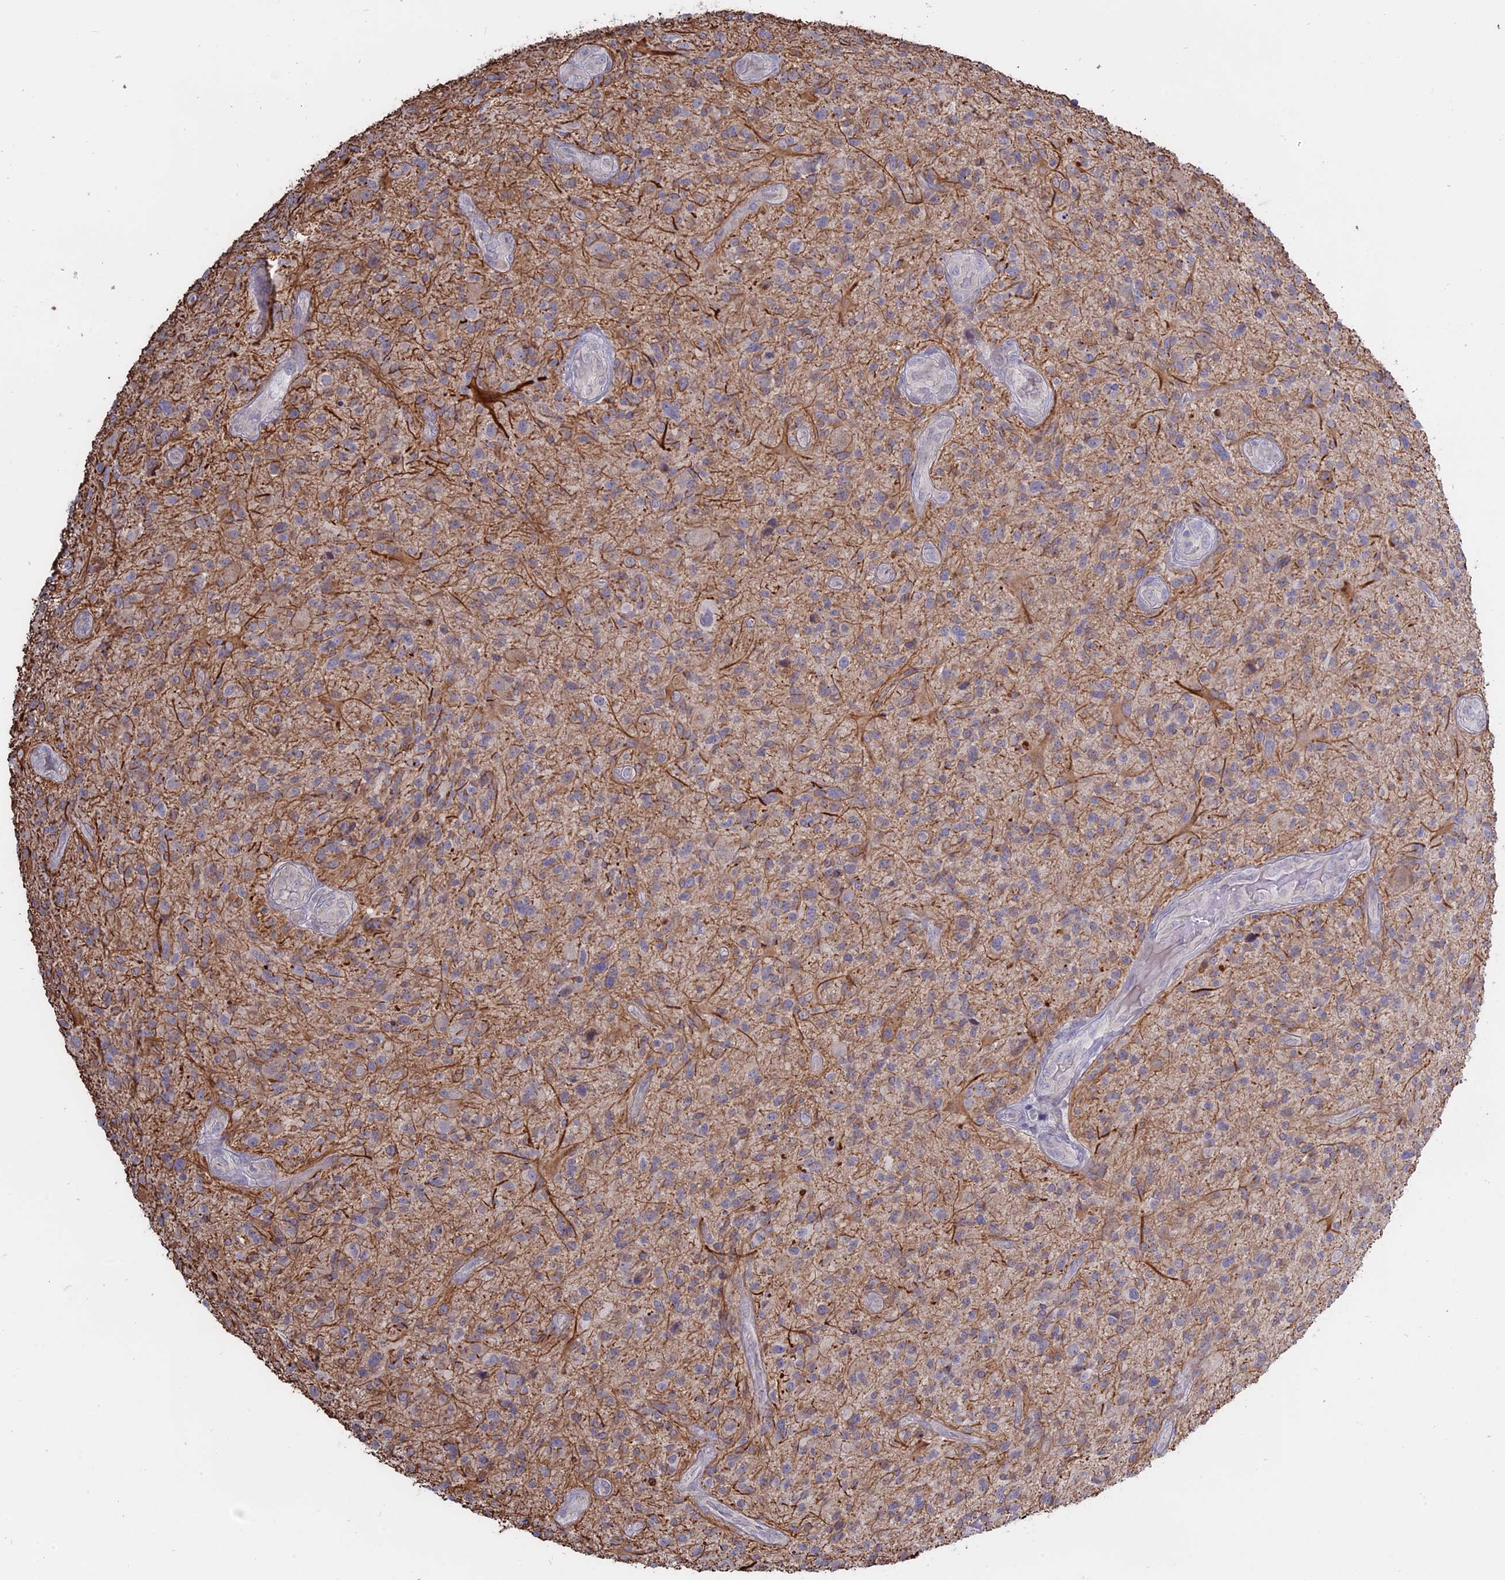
{"staining": {"intensity": "negative", "quantity": "none", "location": "none"}, "tissue": "glioma", "cell_type": "Tumor cells", "image_type": "cancer", "snomed": [{"axis": "morphology", "description": "Glioma, malignant, High grade"}, {"axis": "topography", "description": "Brain"}], "caption": "Tumor cells show no significant staining in high-grade glioma (malignant). Nuclei are stained in blue.", "gene": "MYO5B", "patient": {"sex": "male", "age": 47}}